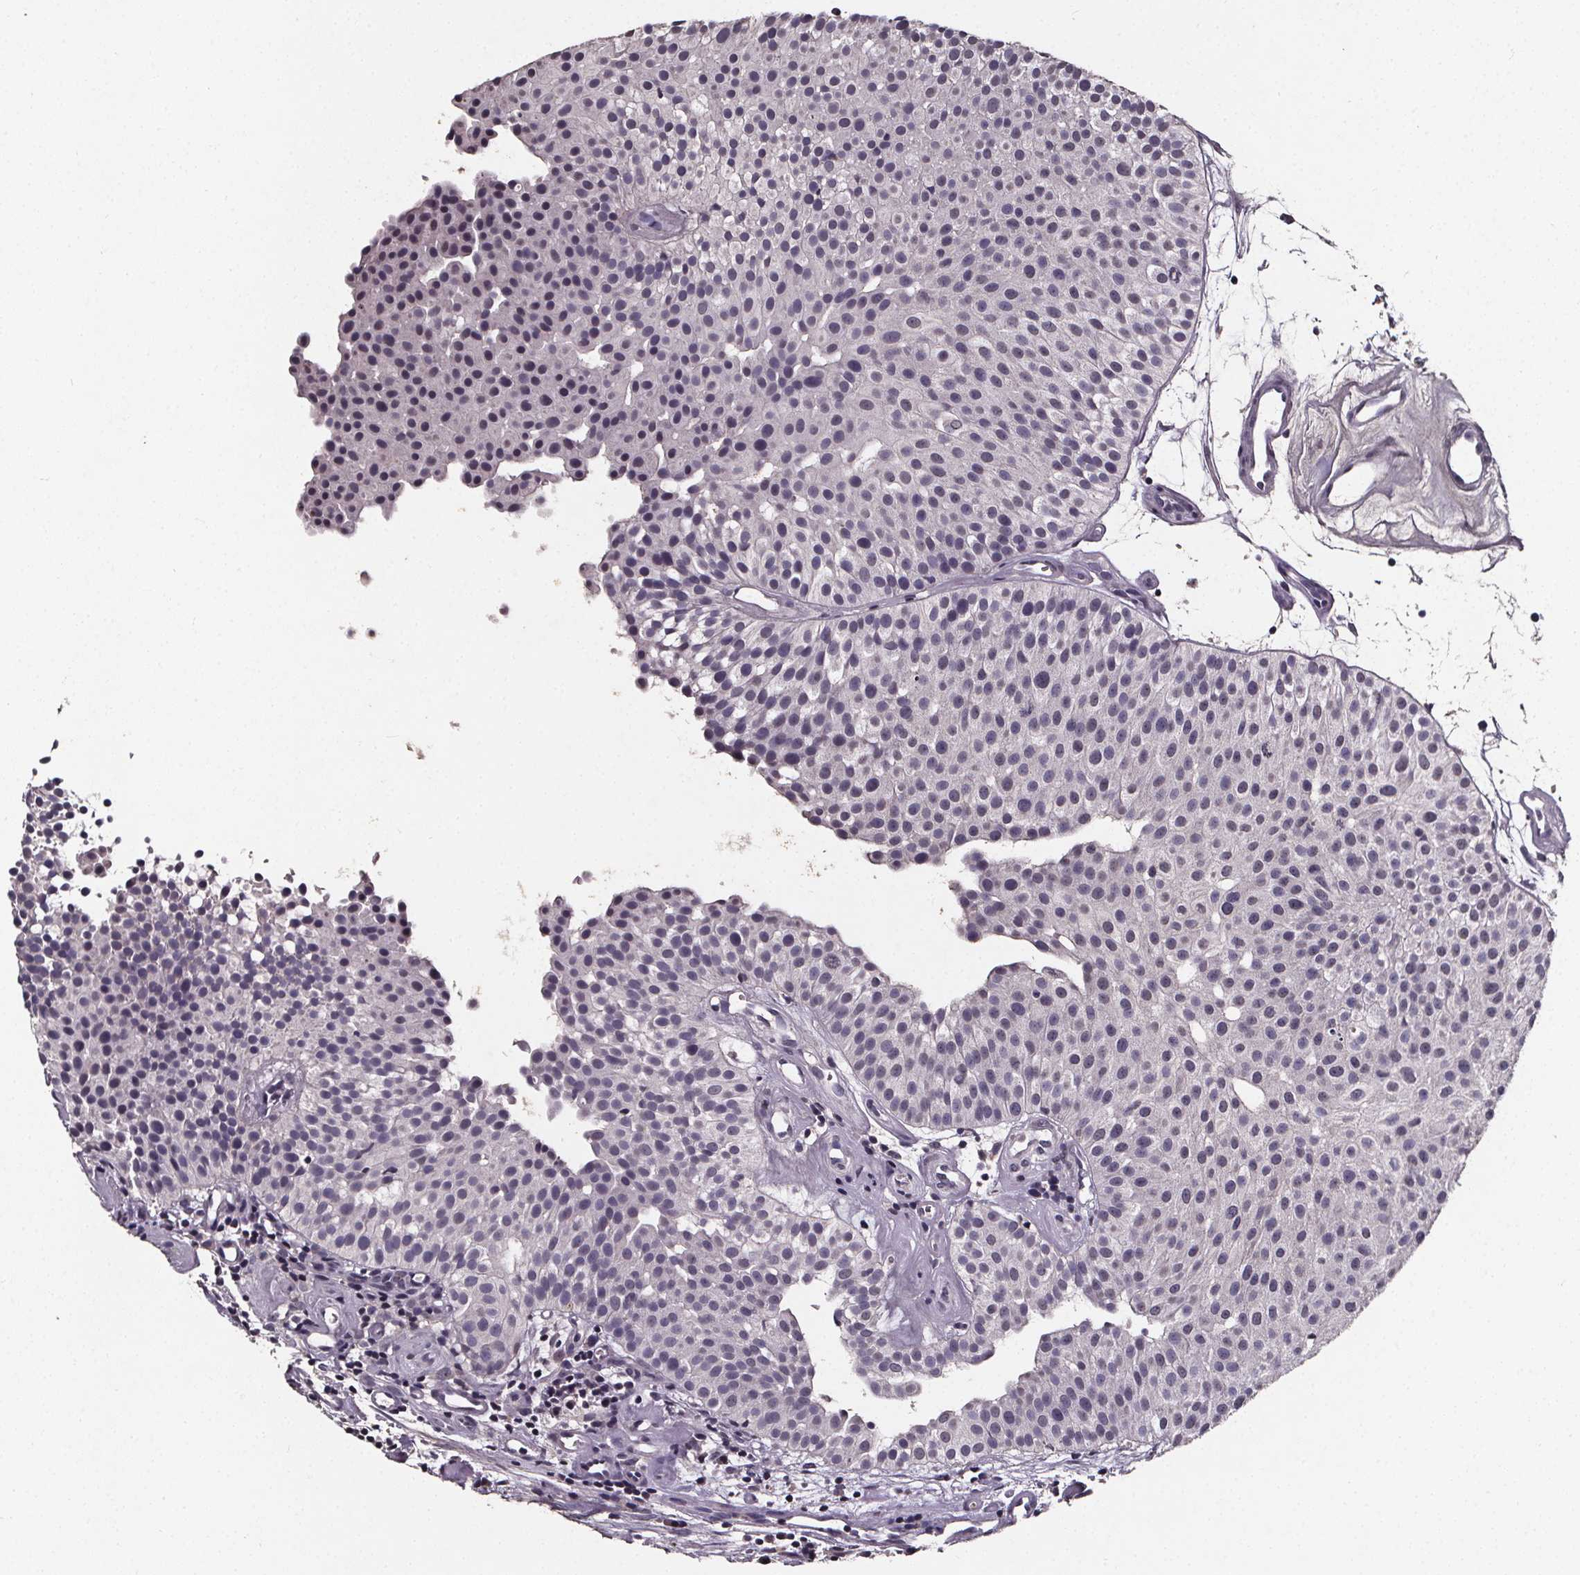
{"staining": {"intensity": "negative", "quantity": "none", "location": "none"}, "tissue": "urothelial cancer", "cell_type": "Tumor cells", "image_type": "cancer", "snomed": [{"axis": "morphology", "description": "Urothelial carcinoma, Low grade"}, {"axis": "topography", "description": "Urinary bladder"}], "caption": "Immunohistochemistry of human urothelial cancer exhibits no staining in tumor cells.", "gene": "SPAG8", "patient": {"sex": "female", "age": 87}}